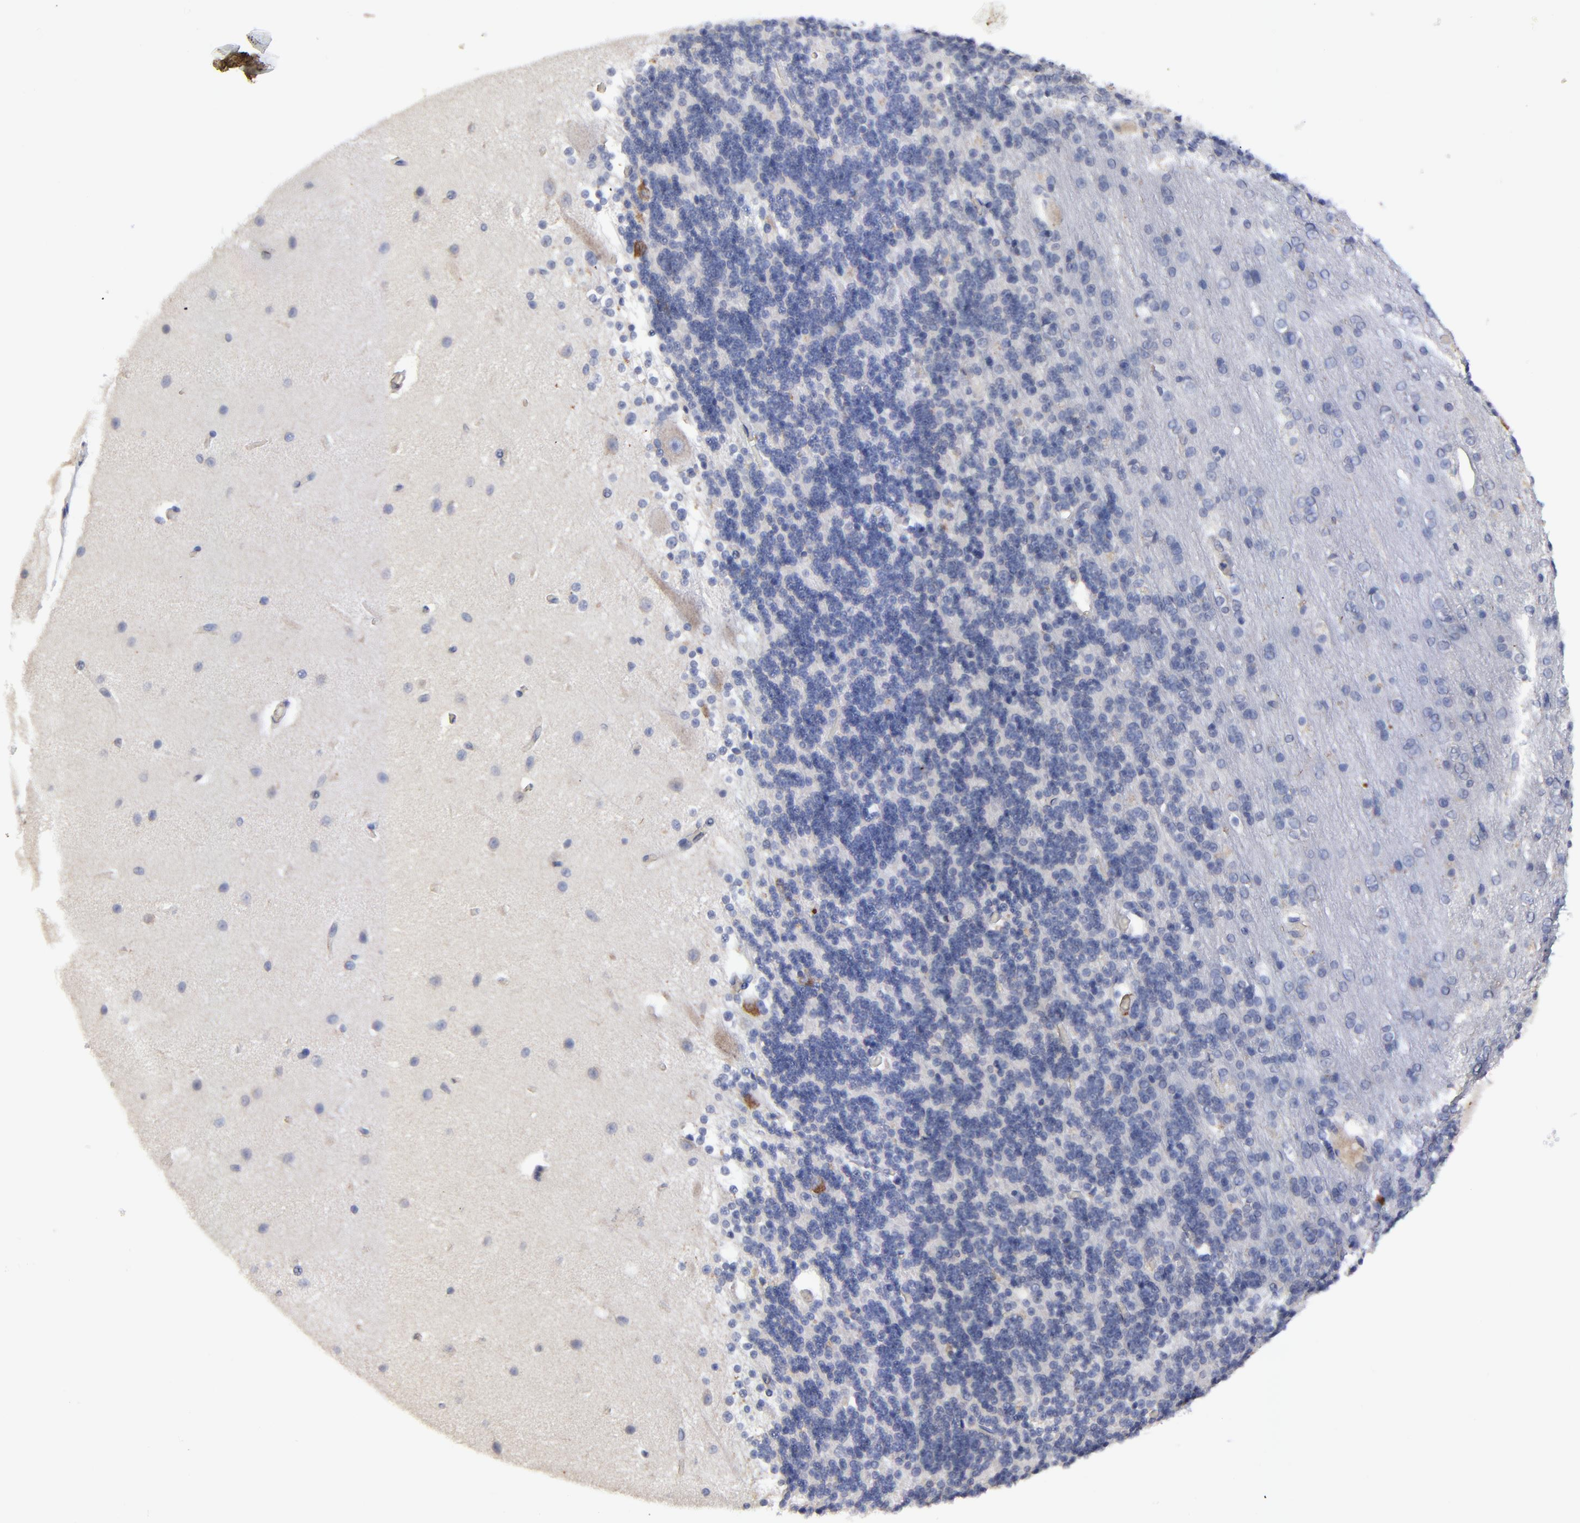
{"staining": {"intensity": "moderate", "quantity": "<25%", "location": "cytoplasmic/membranous"}, "tissue": "cerebellum", "cell_type": "Cells in granular layer", "image_type": "normal", "snomed": [{"axis": "morphology", "description": "Normal tissue, NOS"}, {"axis": "topography", "description": "Cerebellum"}], "caption": "The photomicrograph shows immunohistochemical staining of unremarkable cerebellum. There is moderate cytoplasmic/membranous positivity is identified in approximately <25% of cells in granular layer.", "gene": "SULF2", "patient": {"sex": "female", "age": 54}}